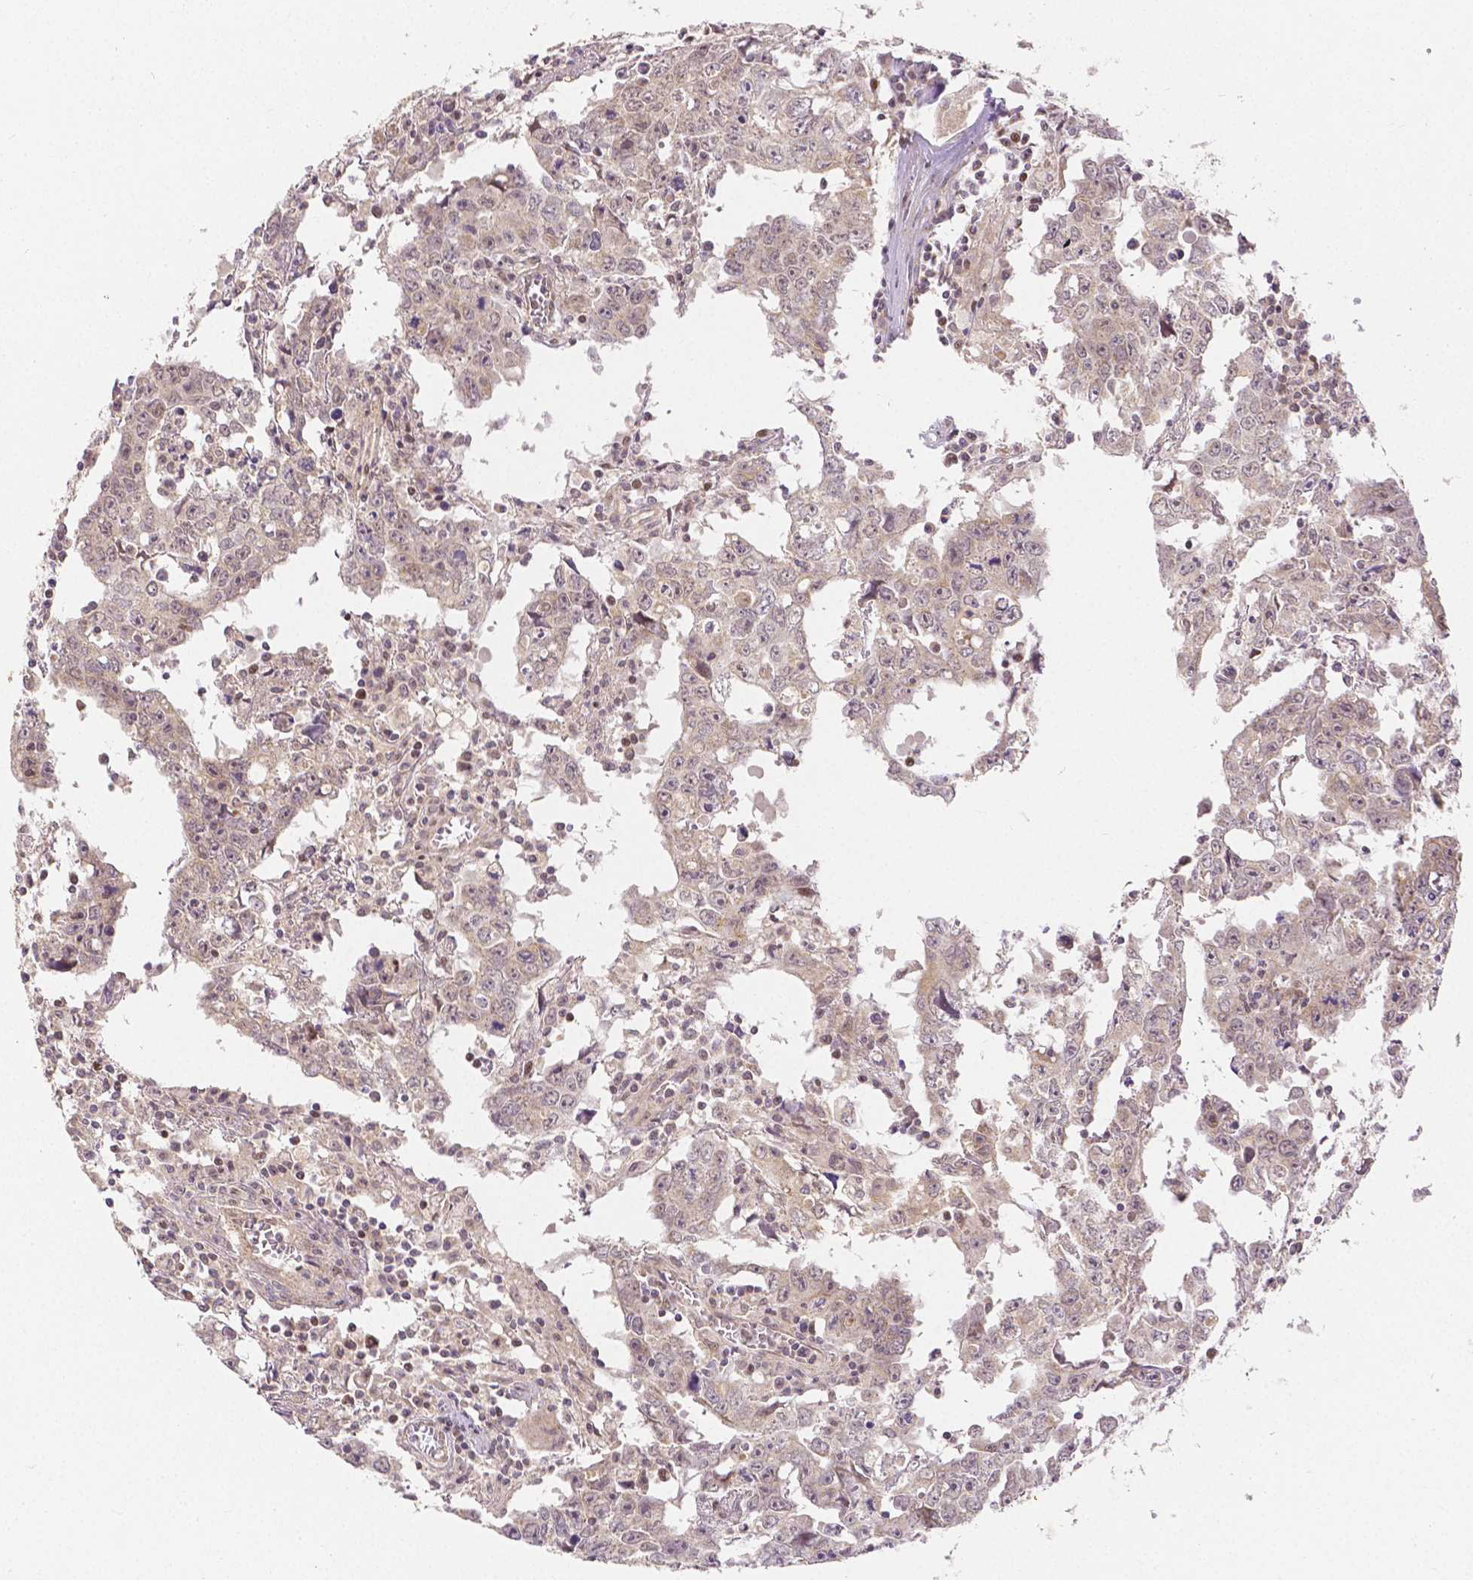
{"staining": {"intensity": "moderate", "quantity": "<25%", "location": "cytoplasmic/membranous,nuclear"}, "tissue": "testis cancer", "cell_type": "Tumor cells", "image_type": "cancer", "snomed": [{"axis": "morphology", "description": "Carcinoma, Embryonal, NOS"}, {"axis": "topography", "description": "Testis"}], "caption": "Testis cancer (embryonal carcinoma) stained with a brown dye exhibits moderate cytoplasmic/membranous and nuclear positive expression in approximately <25% of tumor cells.", "gene": "RHOT1", "patient": {"sex": "male", "age": 22}}